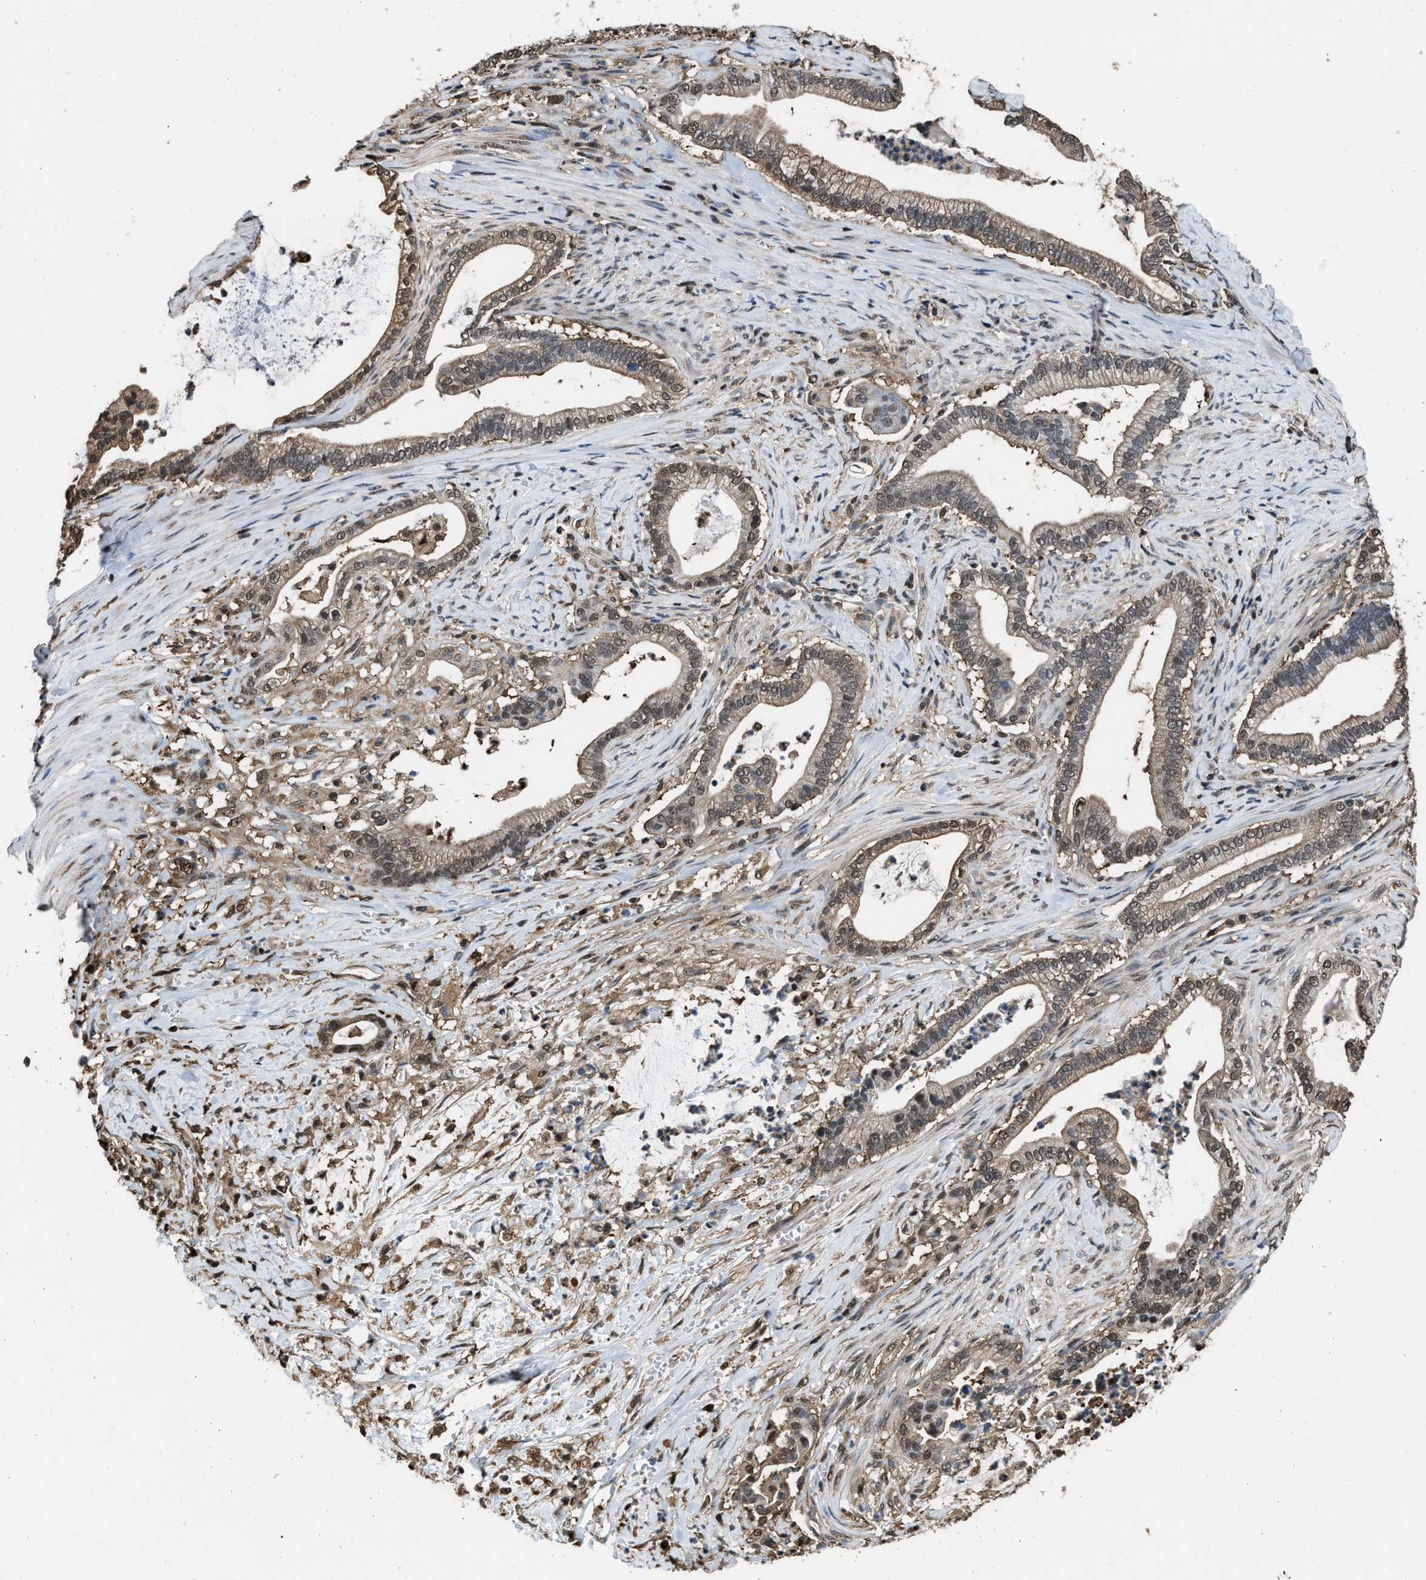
{"staining": {"intensity": "weak", "quantity": ">75%", "location": "cytoplasmic/membranous,nuclear"}, "tissue": "pancreatic cancer", "cell_type": "Tumor cells", "image_type": "cancer", "snomed": [{"axis": "morphology", "description": "Adenocarcinoma, NOS"}, {"axis": "topography", "description": "Pancreas"}], "caption": "Protein positivity by immunohistochemistry (IHC) exhibits weak cytoplasmic/membranous and nuclear expression in about >75% of tumor cells in adenocarcinoma (pancreatic). The staining was performed using DAB (3,3'-diaminobenzidine), with brown indicating positive protein expression. Nuclei are stained blue with hematoxylin.", "gene": "FNTA", "patient": {"sex": "male", "age": 69}}